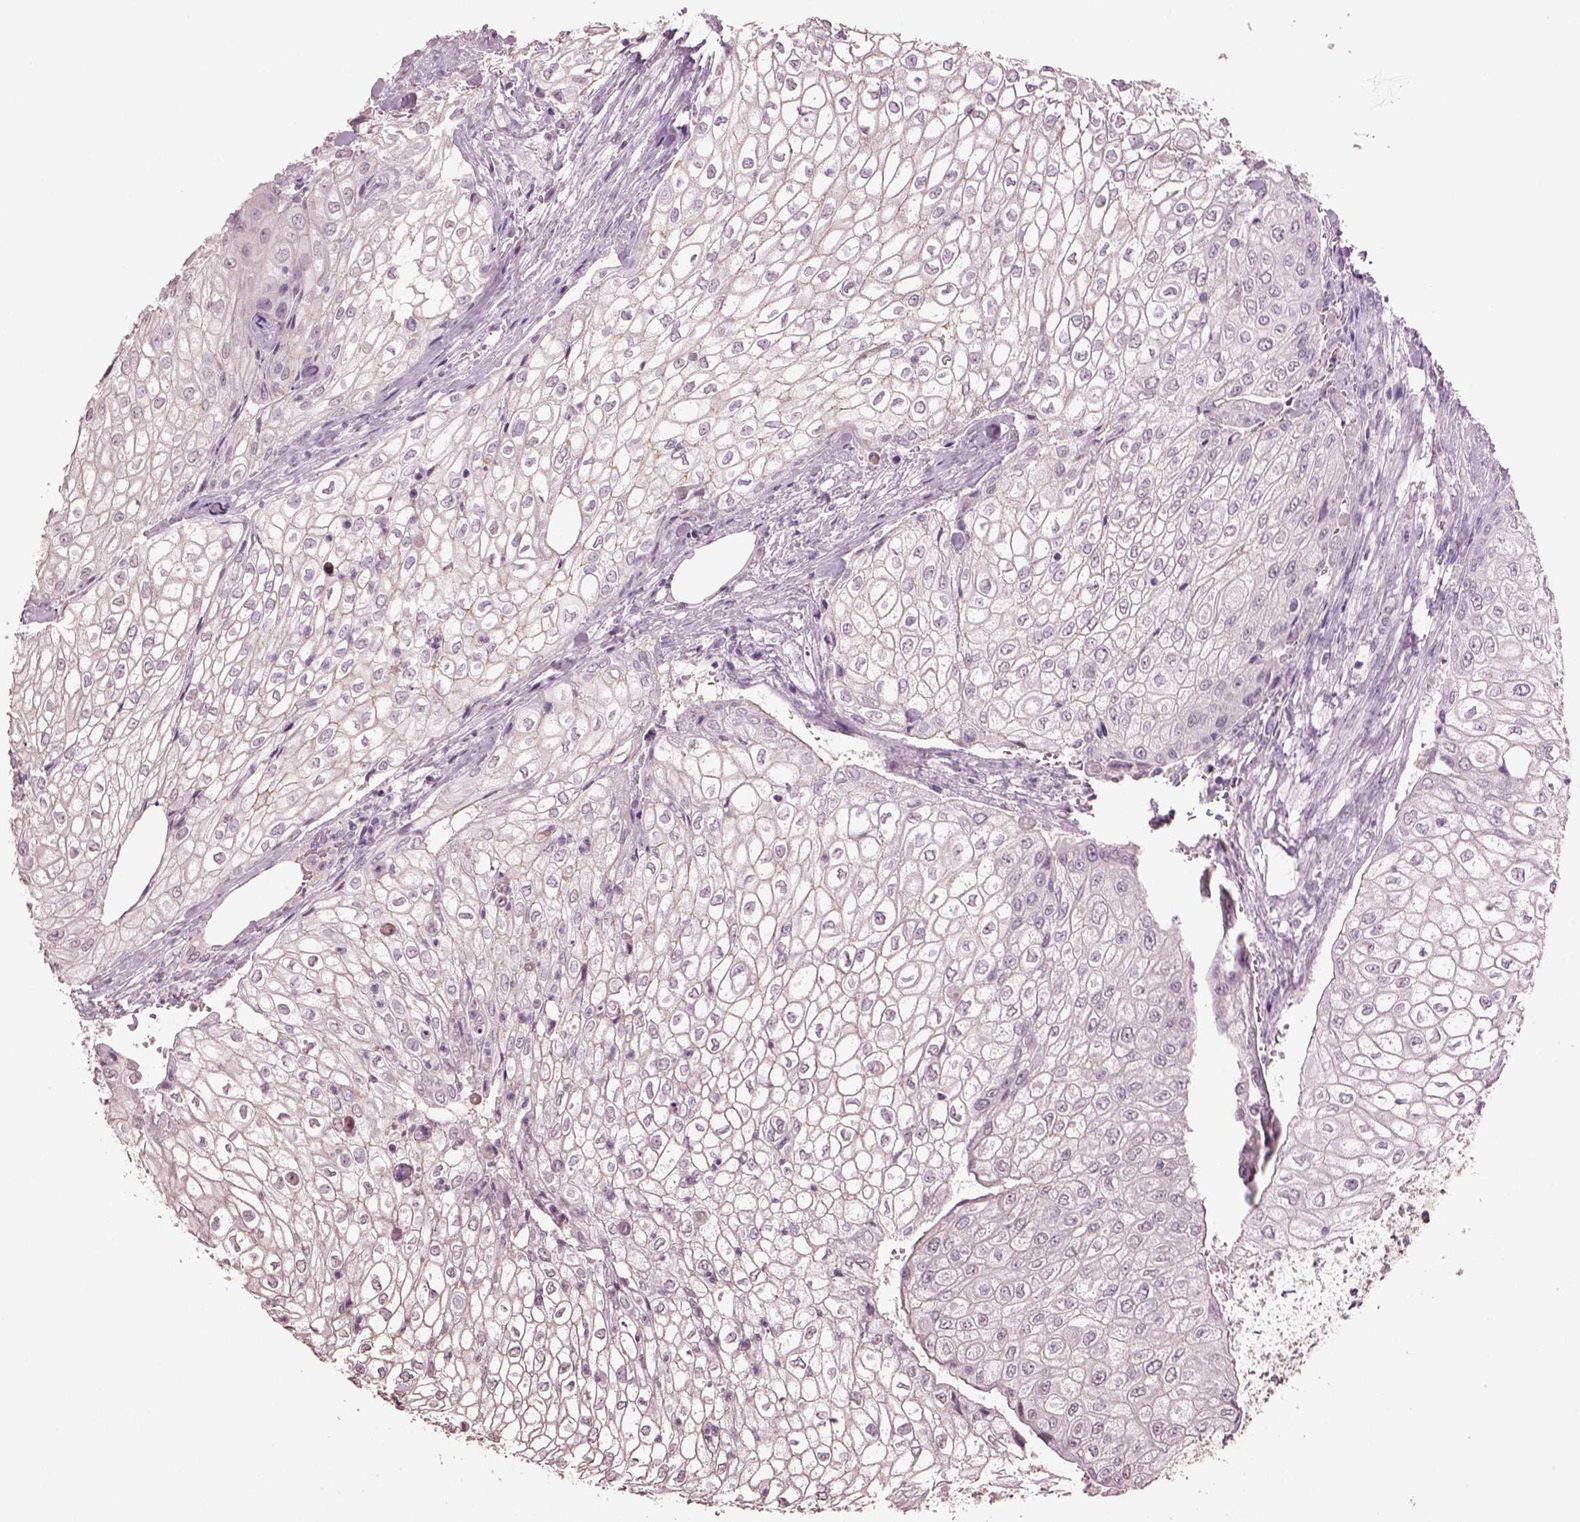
{"staining": {"intensity": "negative", "quantity": "none", "location": "none"}, "tissue": "urothelial cancer", "cell_type": "Tumor cells", "image_type": "cancer", "snomed": [{"axis": "morphology", "description": "Urothelial carcinoma, High grade"}, {"axis": "topography", "description": "Urinary bladder"}], "caption": "Human urothelial cancer stained for a protein using immunohistochemistry reveals no expression in tumor cells.", "gene": "KCNIP3", "patient": {"sex": "male", "age": 62}}